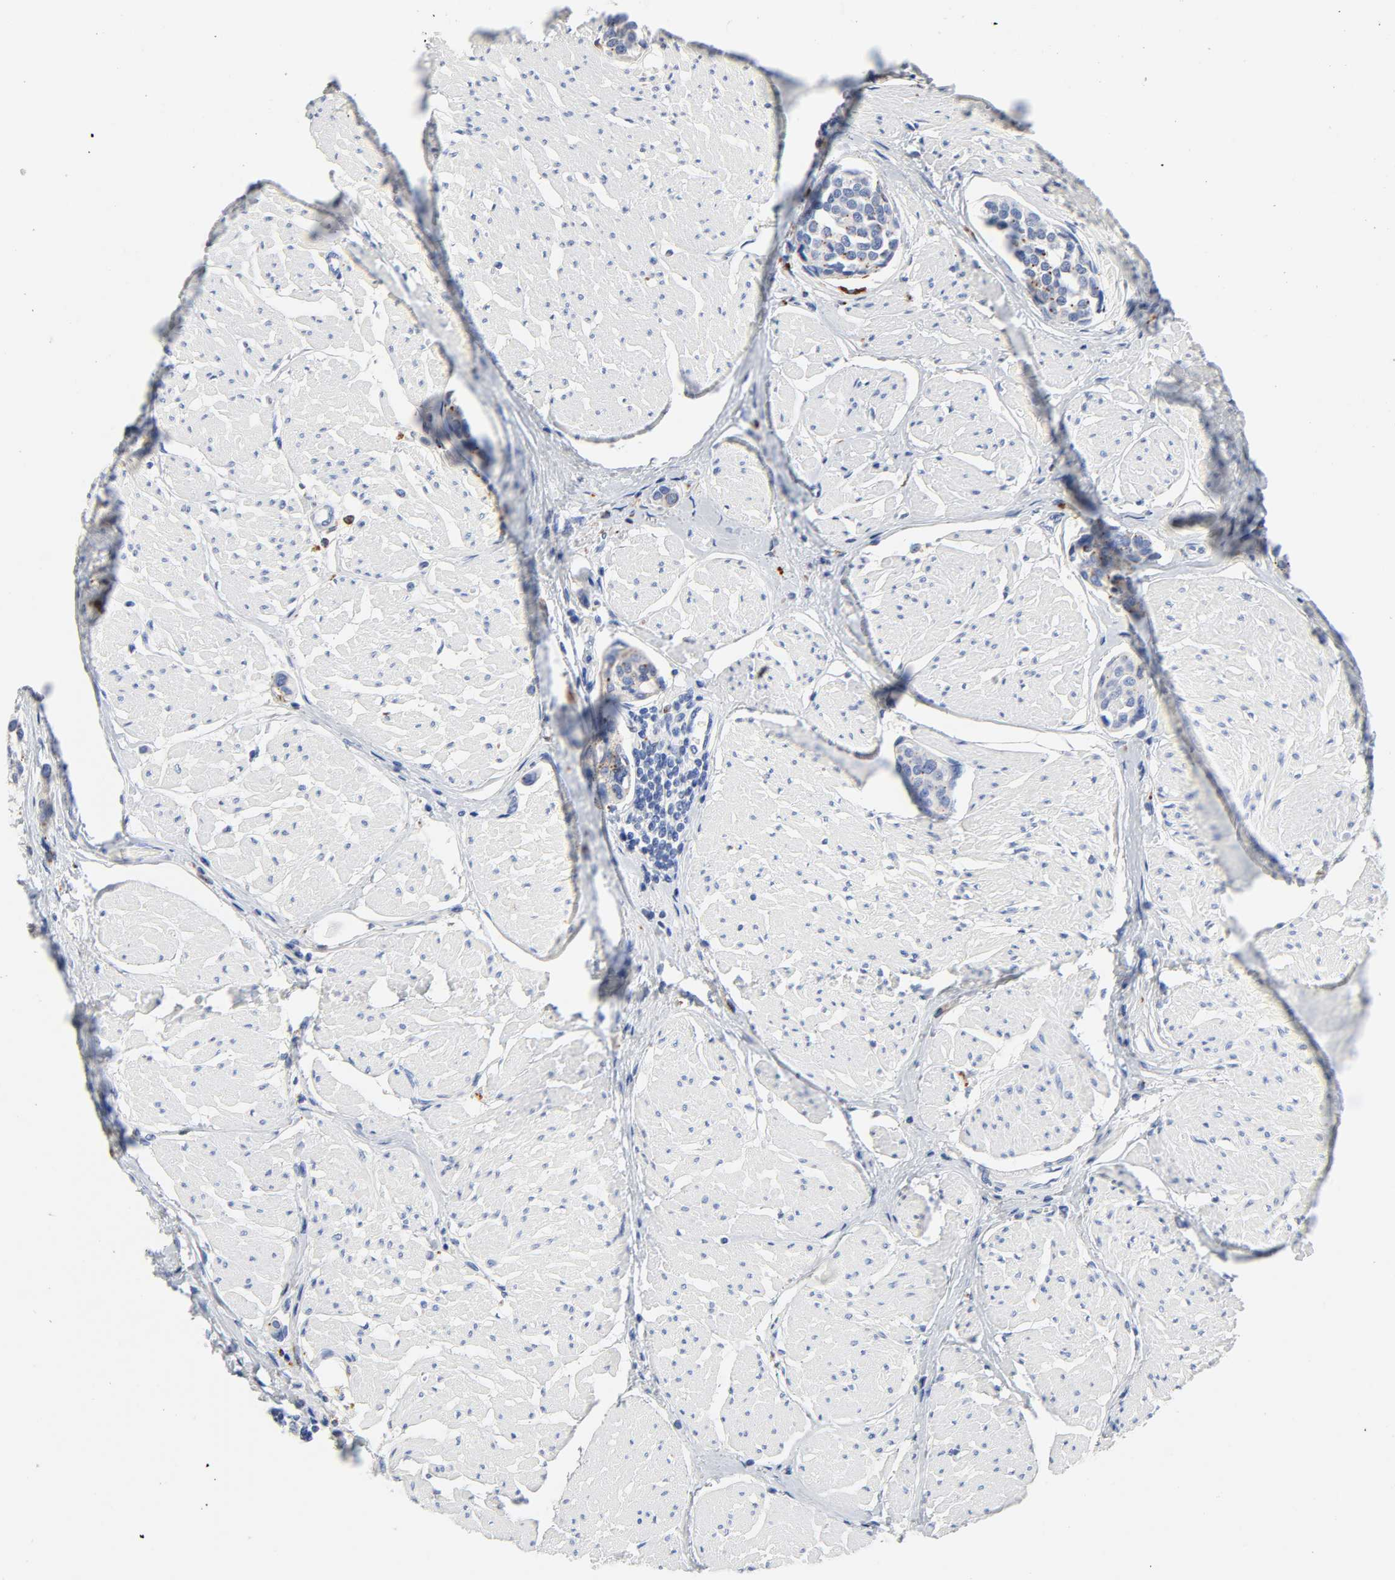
{"staining": {"intensity": "weak", "quantity": "<25%", "location": "cytoplasmic/membranous"}, "tissue": "urothelial cancer", "cell_type": "Tumor cells", "image_type": "cancer", "snomed": [{"axis": "morphology", "description": "Urothelial carcinoma, High grade"}, {"axis": "topography", "description": "Urinary bladder"}], "caption": "Urothelial cancer was stained to show a protein in brown. There is no significant expression in tumor cells.", "gene": "PLP1", "patient": {"sex": "male", "age": 78}}